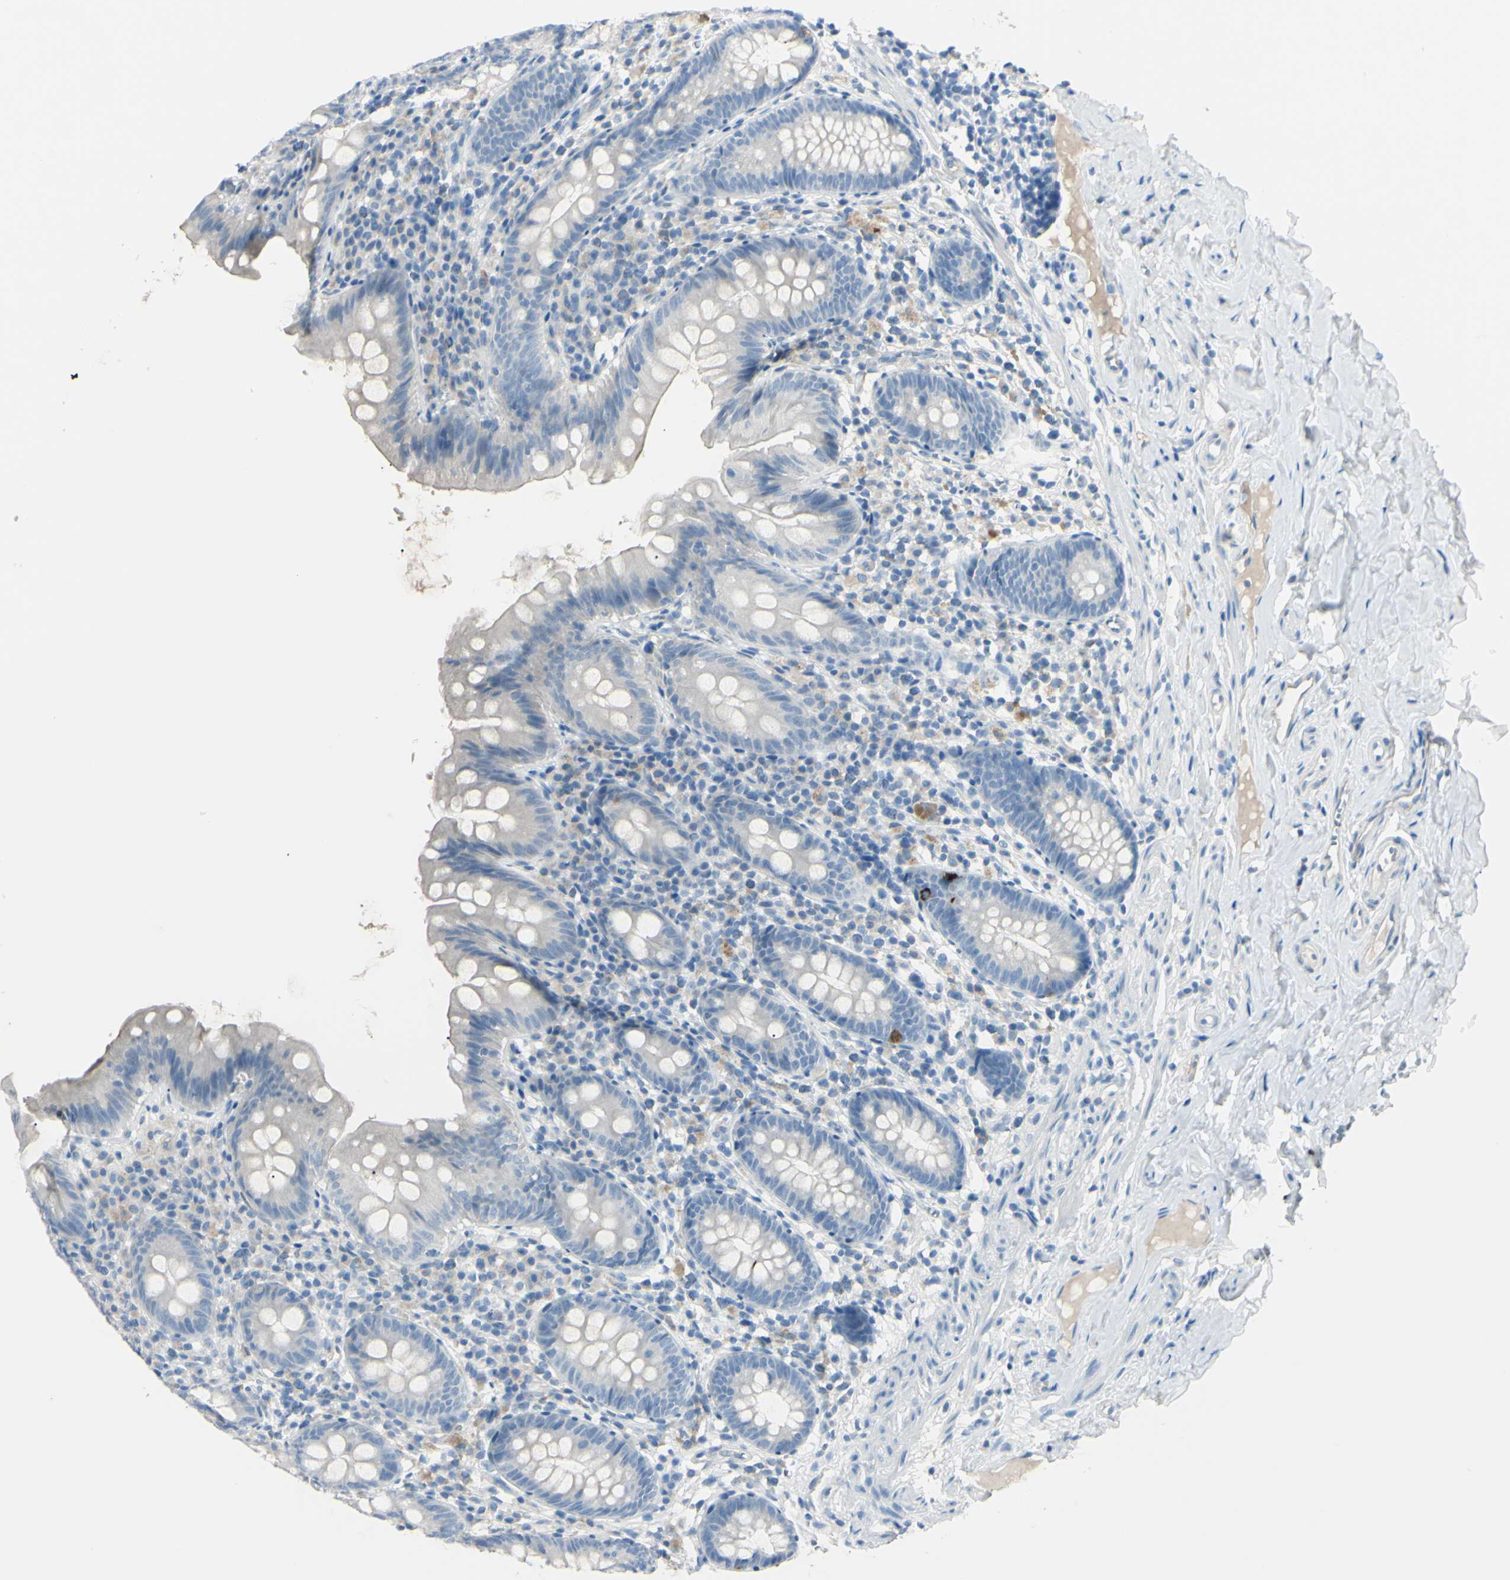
{"staining": {"intensity": "weak", "quantity": "<25%", "location": "cytoplasmic/membranous"}, "tissue": "appendix", "cell_type": "Glandular cells", "image_type": "normal", "snomed": [{"axis": "morphology", "description": "Normal tissue, NOS"}, {"axis": "topography", "description": "Appendix"}], "caption": "Immunohistochemistry (IHC) histopathology image of unremarkable appendix: human appendix stained with DAB (3,3'-diaminobenzidine) reveals no significant protein expression in glandular cells.", "gene": "FOLH1", "patient": {"sex": "male", "age": 52}}